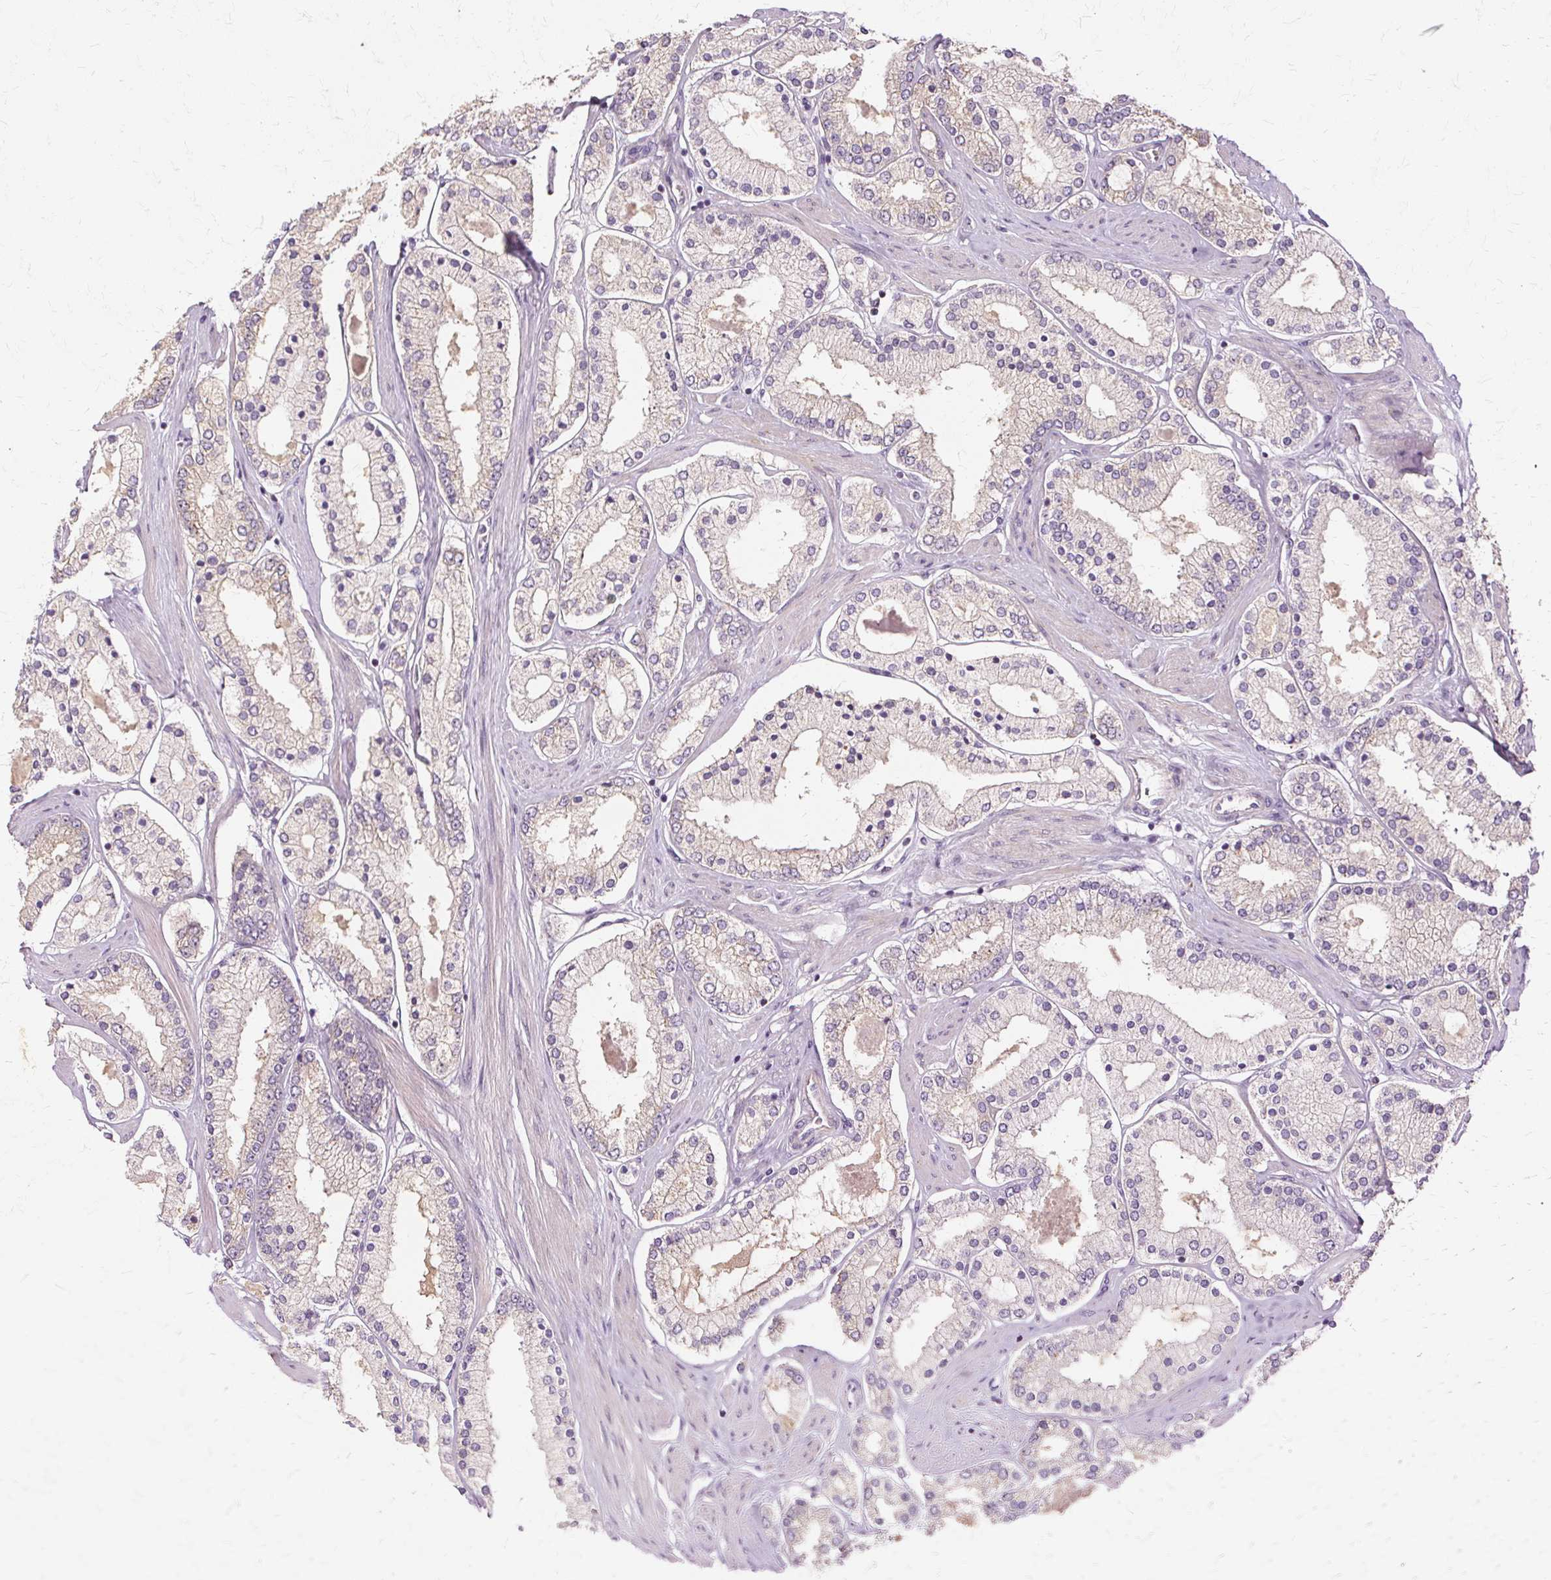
{"staining": {"intensity": "weak", "quantity": "<25%", "location": "cytoplasmic/membranous"}, "tissue": "prostate cancer", "cell_type": "Tumor cells", "image_type": "cancer", "snomed": [{"axis": "morphology", "description": "Adenocarcinoma, Low grade"}, {"axis": "topography", "description": "Prostate"}], "caption": "Adenocarcinoma (low-grade) (prostate) was stained to show a protein in brown. There is no significant staining in tumor cells. (IHC, brightfield microscopy, high magnification).", "gene": "MMACHC", "patient": {"sex": "male", "age": 42}}